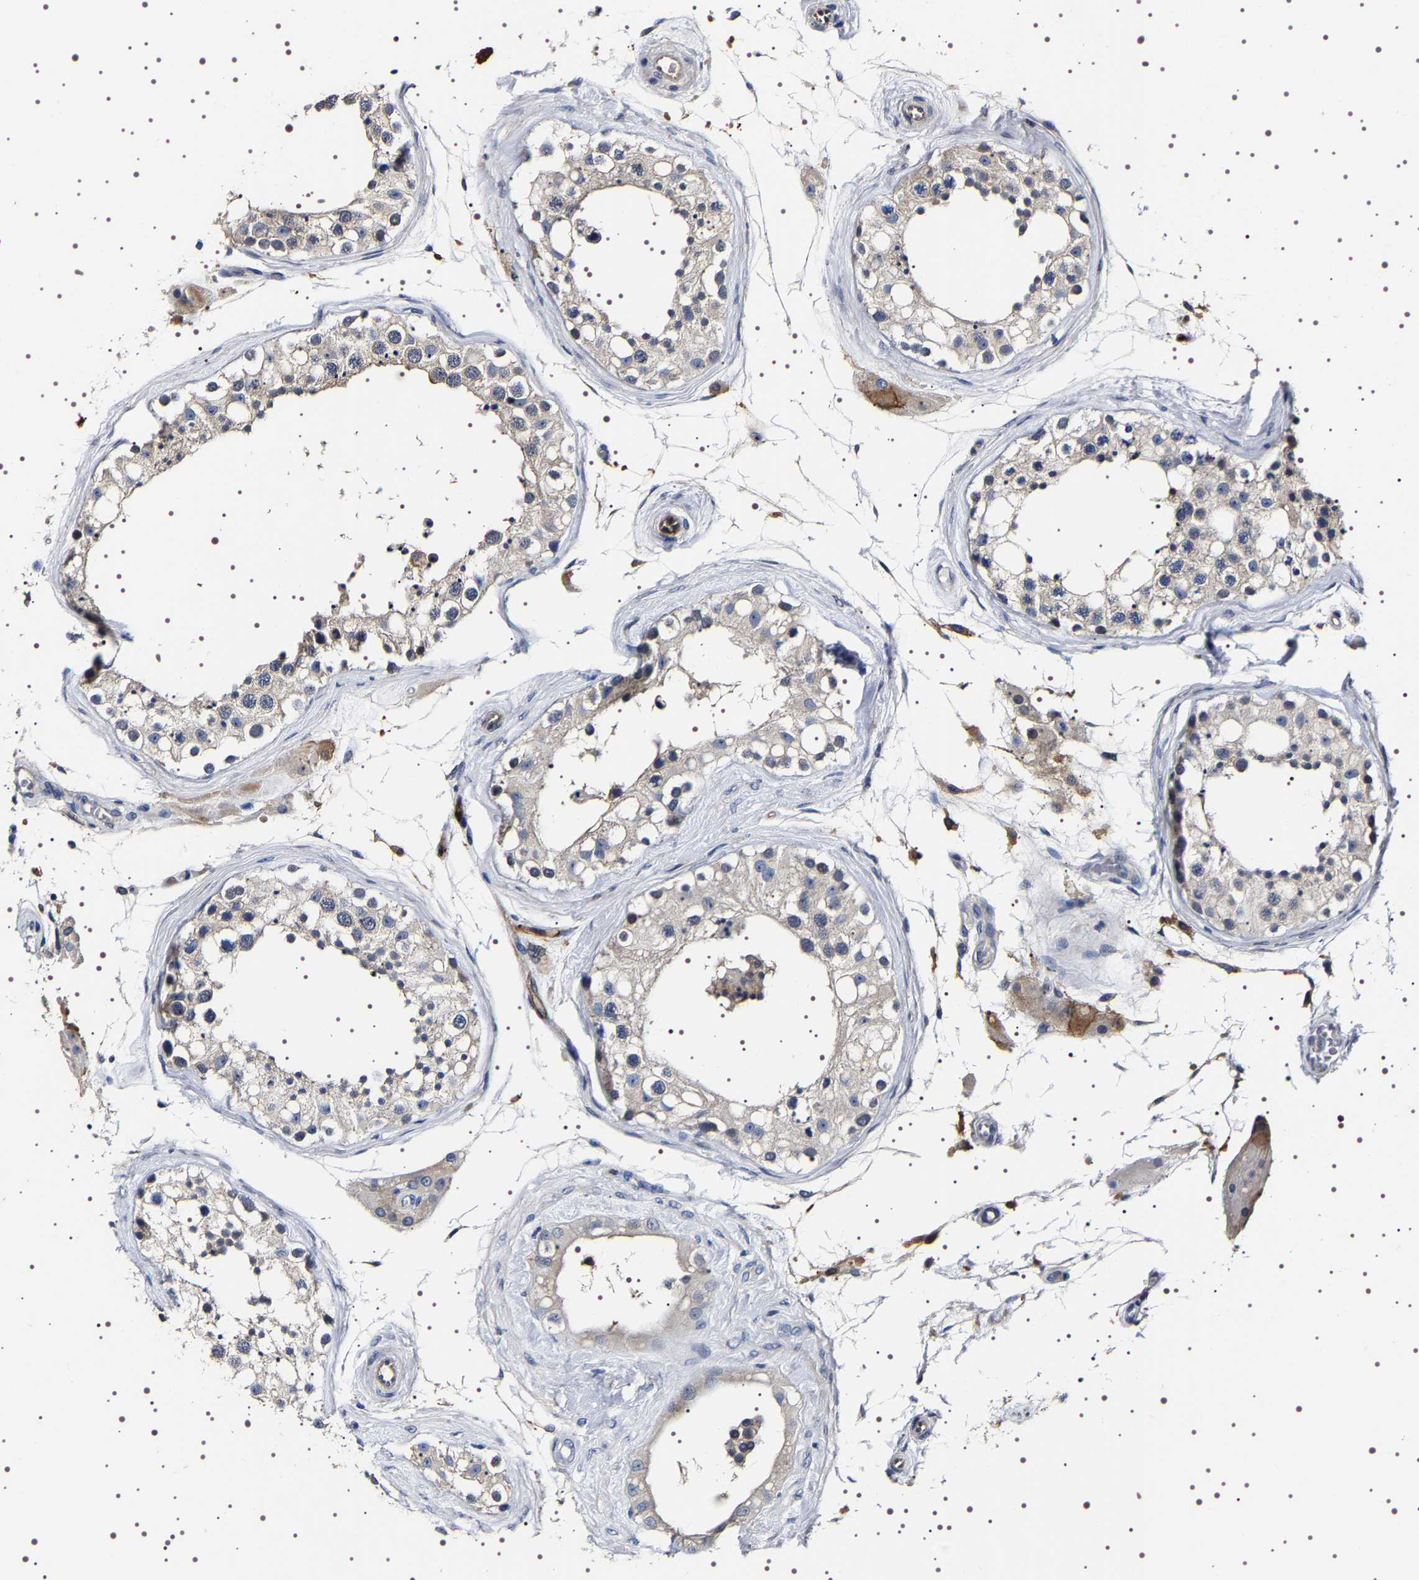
{"staining": {"intensity": "weak", "quantity": "25%-75%", "location": "cytoplasmic/membranous"}, "tissue": "testis", "cell_type": "Cells in seminiferous ducts", "image_type": "normal", "snomed": [{"axis": "morphology", "description": "Normal tissue, NOS"}, {"axis": "topography", "description": "Testis"}], "caption": "A micrograph of human testis stained for a protein demonstrates weak cytoplasmic/membranous brown staining in cells in seminiferous ducts. Immunohistochemistry stains the protein of interest in brown and the nuclei are stained blue.", "gene": "ALPL", "patient": {"sex": "male", "age": 68}}